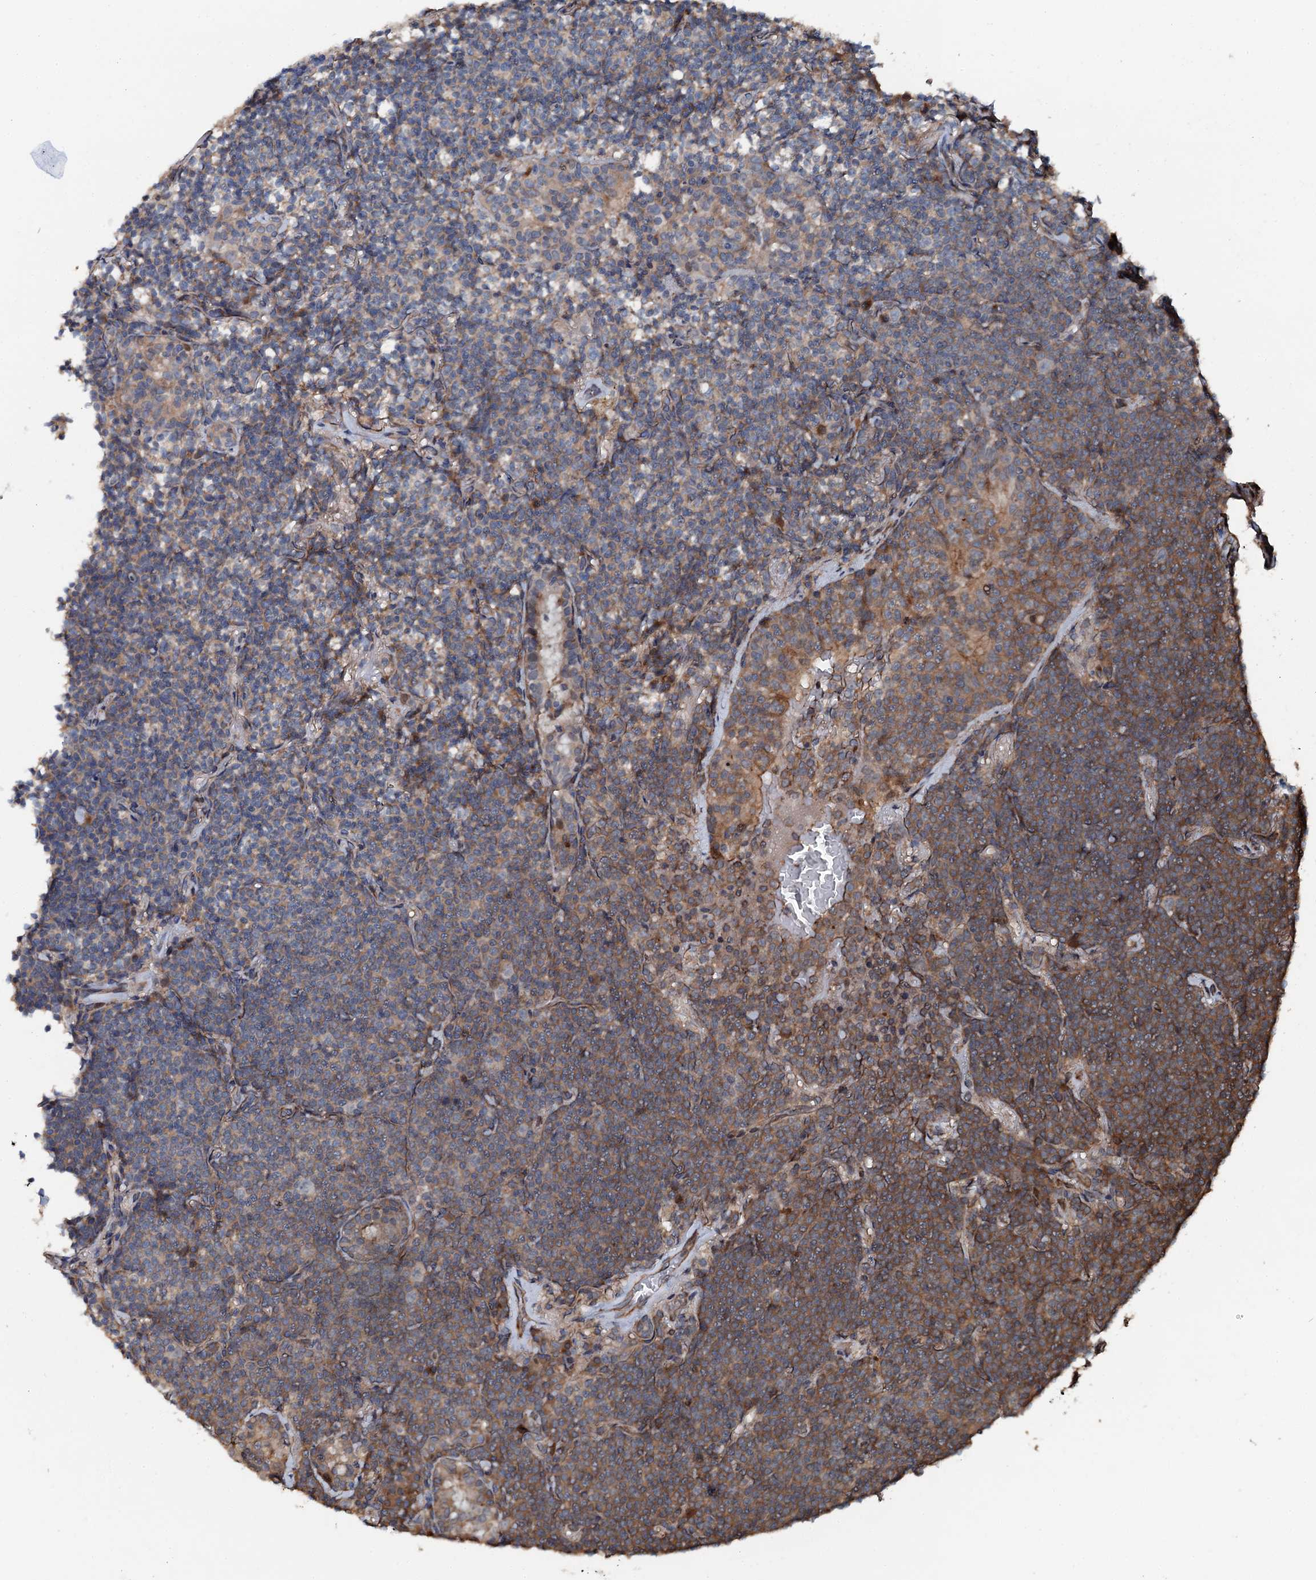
{"staining": {"intensity": "moderate", "quantity": "<25%", "location": "cytoplasmic/membranous"}, "tissue": "lymphoma", "cell_type": "Tumor cells", "image_type": "cancer", "snomed": [{"axis": "morphology", "description": "Malignant lymphoma, non-Hodgkin's type, Low grade"}, {"axis": "topography", "description": "Lung"}], "caption": "This is an image of immunohistochemistry (IHC) staining of low-grade malignant lymphoma, non-Hodgkin's type, which shows moderate positivity in the cytoplasmic/membranous of tumor cells.", "gene": "FLYWCH1", "patient": {"sex": "female", "age": 71}}